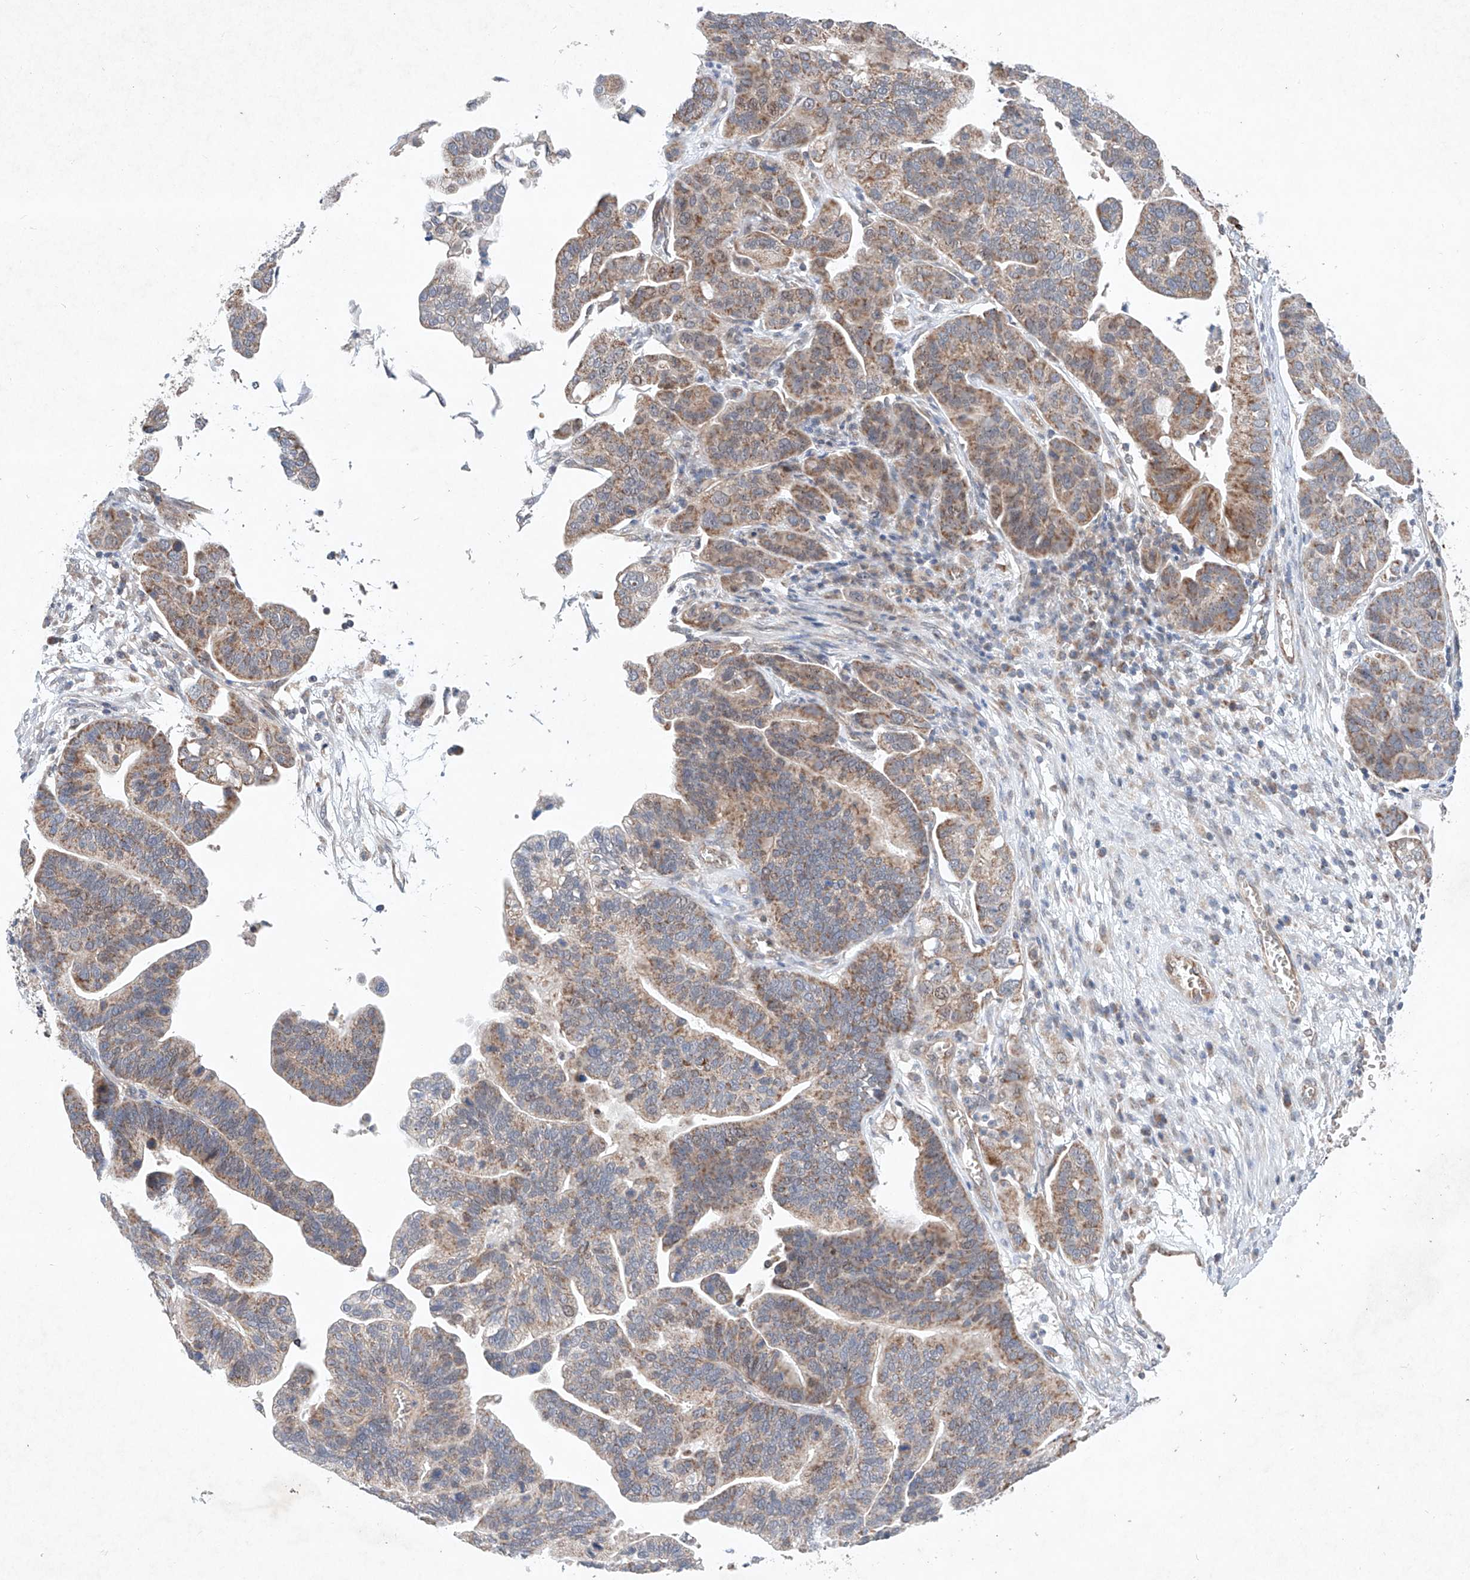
{"staining": {"intensity": "moderate", "quantity": ">75%", "location": "cytoplasmic/membranous"}, "tissue": "ovarian cancer", "cell_type": "Tumor cells", "image_type": "cancer", "snomed": [{"axis": "morphology", "description": "Cystadenocarcinoma, serous, NOS"}, {"axis": "topography", "description": "Ovary"}], "caption": "Serous cystadenocarcinoma (ovarian) stained for a protein reveals moderate cytoplasmic/membranous positivity in tumor cells. The staining was performed using DAB, with brown indicating positive protein expression. Nuclei are stained blue with hematoxylin.", "gene": "FASTK", "patient": {"sex": "female", "age": 56}}